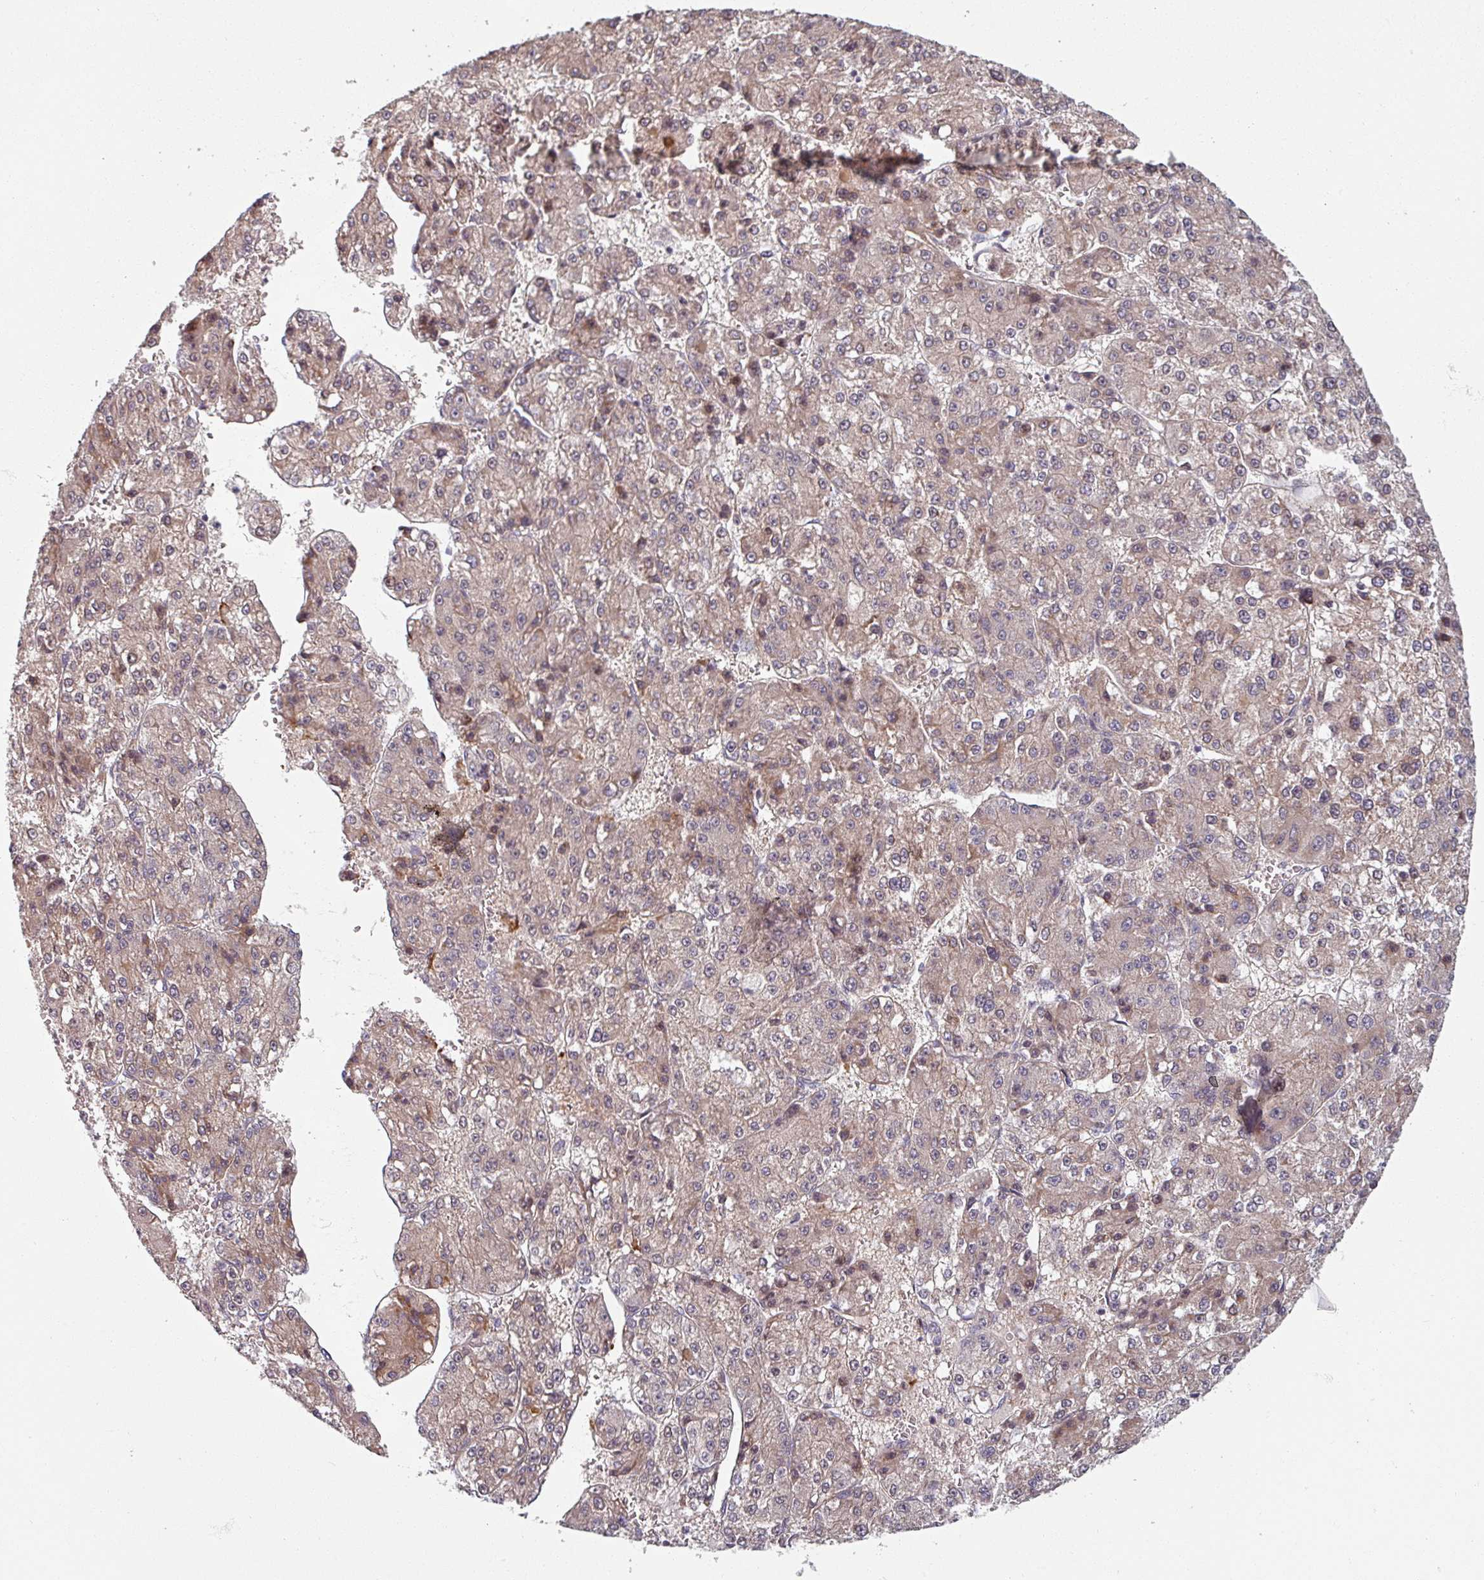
{"staining": {"intensity": "weak", "quantity": "25%-75%", "location": "cytoplasmic/membranous"}, "tissue": "liver cancer", "cell_type": "Tumor cells", "image_type": "cancer", "snomed": [{"axis": "morphology", "description": "Carcinoma, Hepatocellular, NOS"}, {"axis": "topography", "description": "Liver"}], "caption": "Liver cancer was stained to show a protein in brown. There is low levels of weak cytoplasmic/membranous positivity in about 25%-75% of tumor cells. Immunohistochemistry stains the protein in brown and the nuclei are stained blue.", "gene": "C4BPB", "patient": {"sex": "female", "age": 73}}